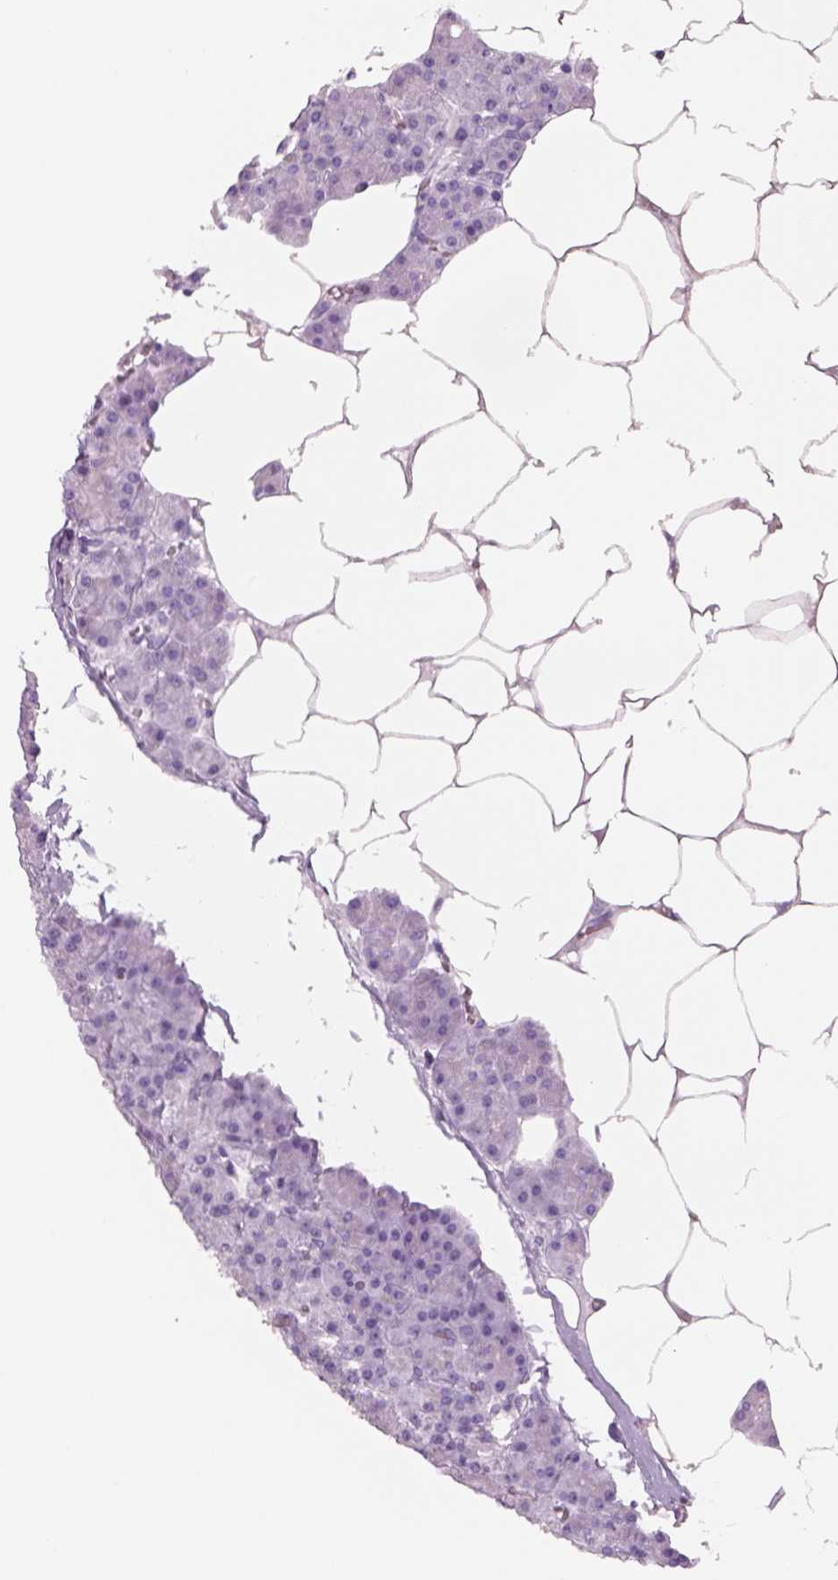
{"staining": {"intensity": "negative", "quantity": "none", "location": "none"}, "tissue": "pancreas", "cell_type": "Exocrine glandular cells", "image_type": "normal", "snomed": [{"axis": "morphology", "description": "Normal tissue, NOS"}, {"axis": "topography", "description": "Pancreas"}], "caption": "A histopathology image of pancreas stained for a protein displays no brown staining in exocrine glandular cells.", "gene": "RHO", "patient": {"sex": "female", "age": 45}}